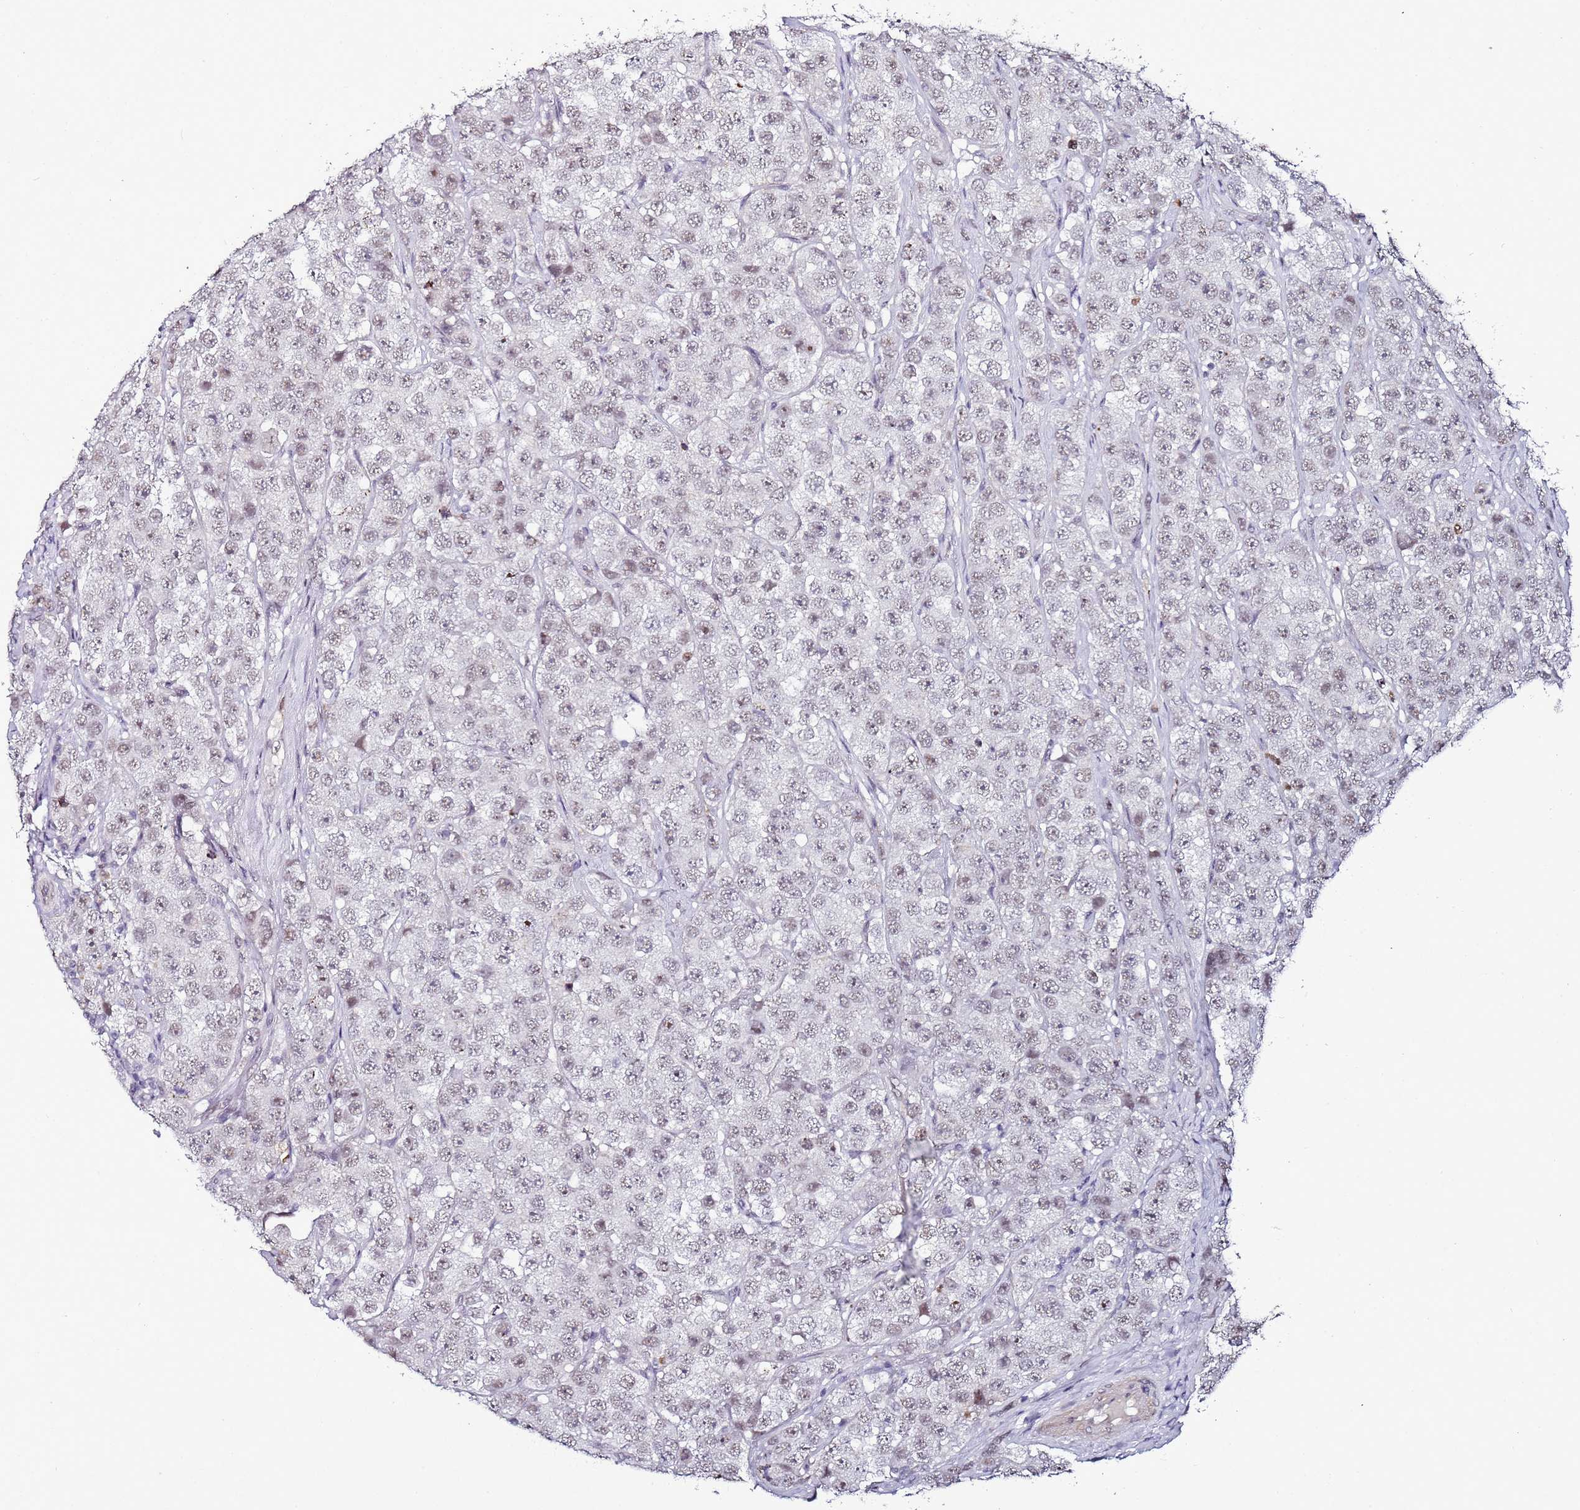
{"staining": {"intensity": "weak", "quantity": "<25%", "location": "nuclear"}, "tissue": "testis cancer", "cell_type": "Tumor cells", "image_type": "cancer", "snomed": [{"axis": "morphology", "description": "Seminoma, NOS"}, {"axis": "topography", "description": "Testis"}], "caption": "Tumor cells are negative for brown protein staining in testis cancer. (Brightfield microscopy of DAB IHC at high magnification).", "gene": "PSMA7", "patient": {"sex": "male", "age": 28}}